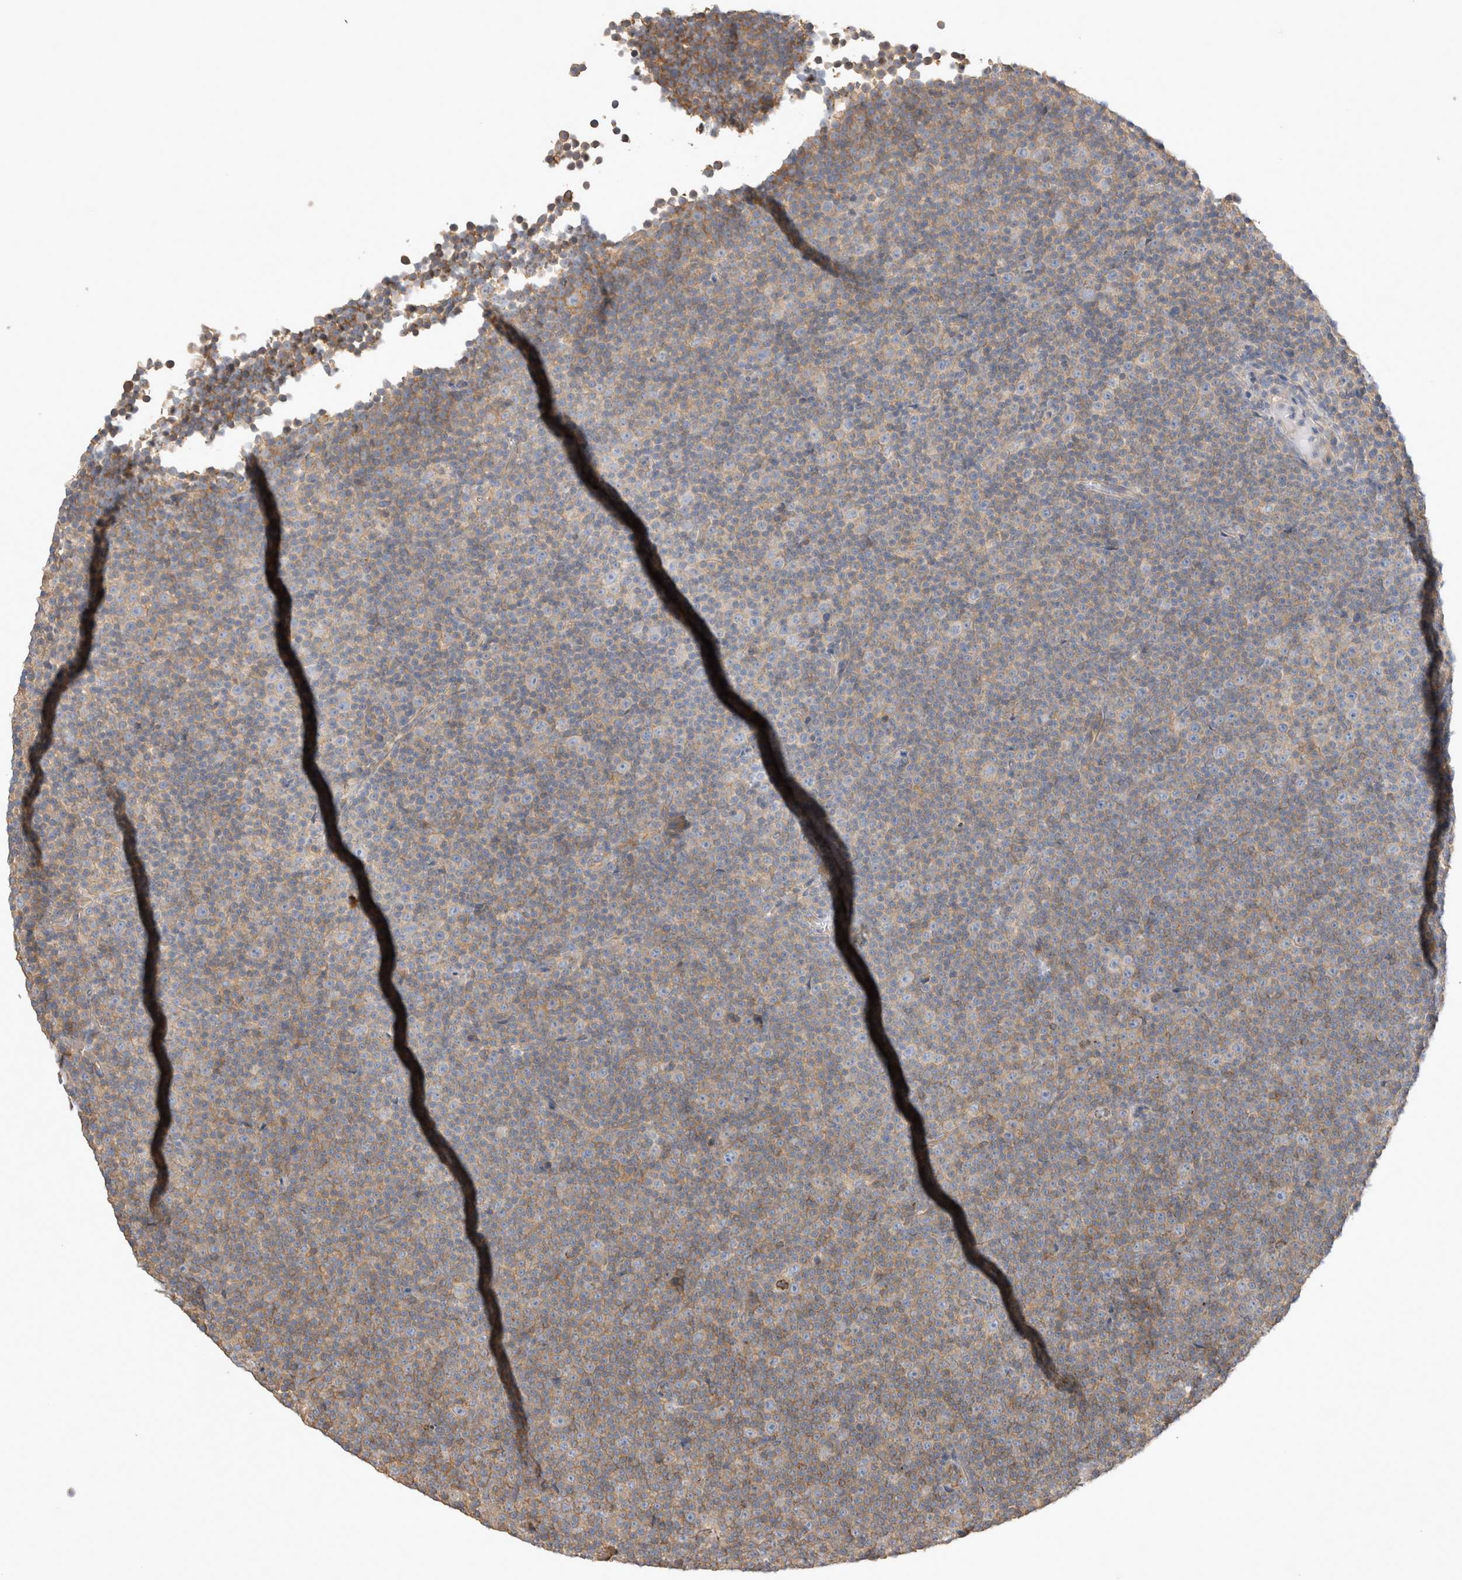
{"staining": {"intensity": "negative", "quantity": "none", "location": "none"}, "tissue": "lymphoma", "cell_type": "Tumor cells", "image_type": "cancer", "snomed": [{"axis": "morphology", "description": "Malignant lymphoma, non-Hodgkin's type, Low grade"}, {"axis": "topography", "description": "Lymph node"}], "caption": "Tumor cells are negative for brown protein staining in malignant lymphoma, non-Hodgkin's type (low-grade).", "gene": "CHMP6", "patient": {"sex": "female", "age": 67}}